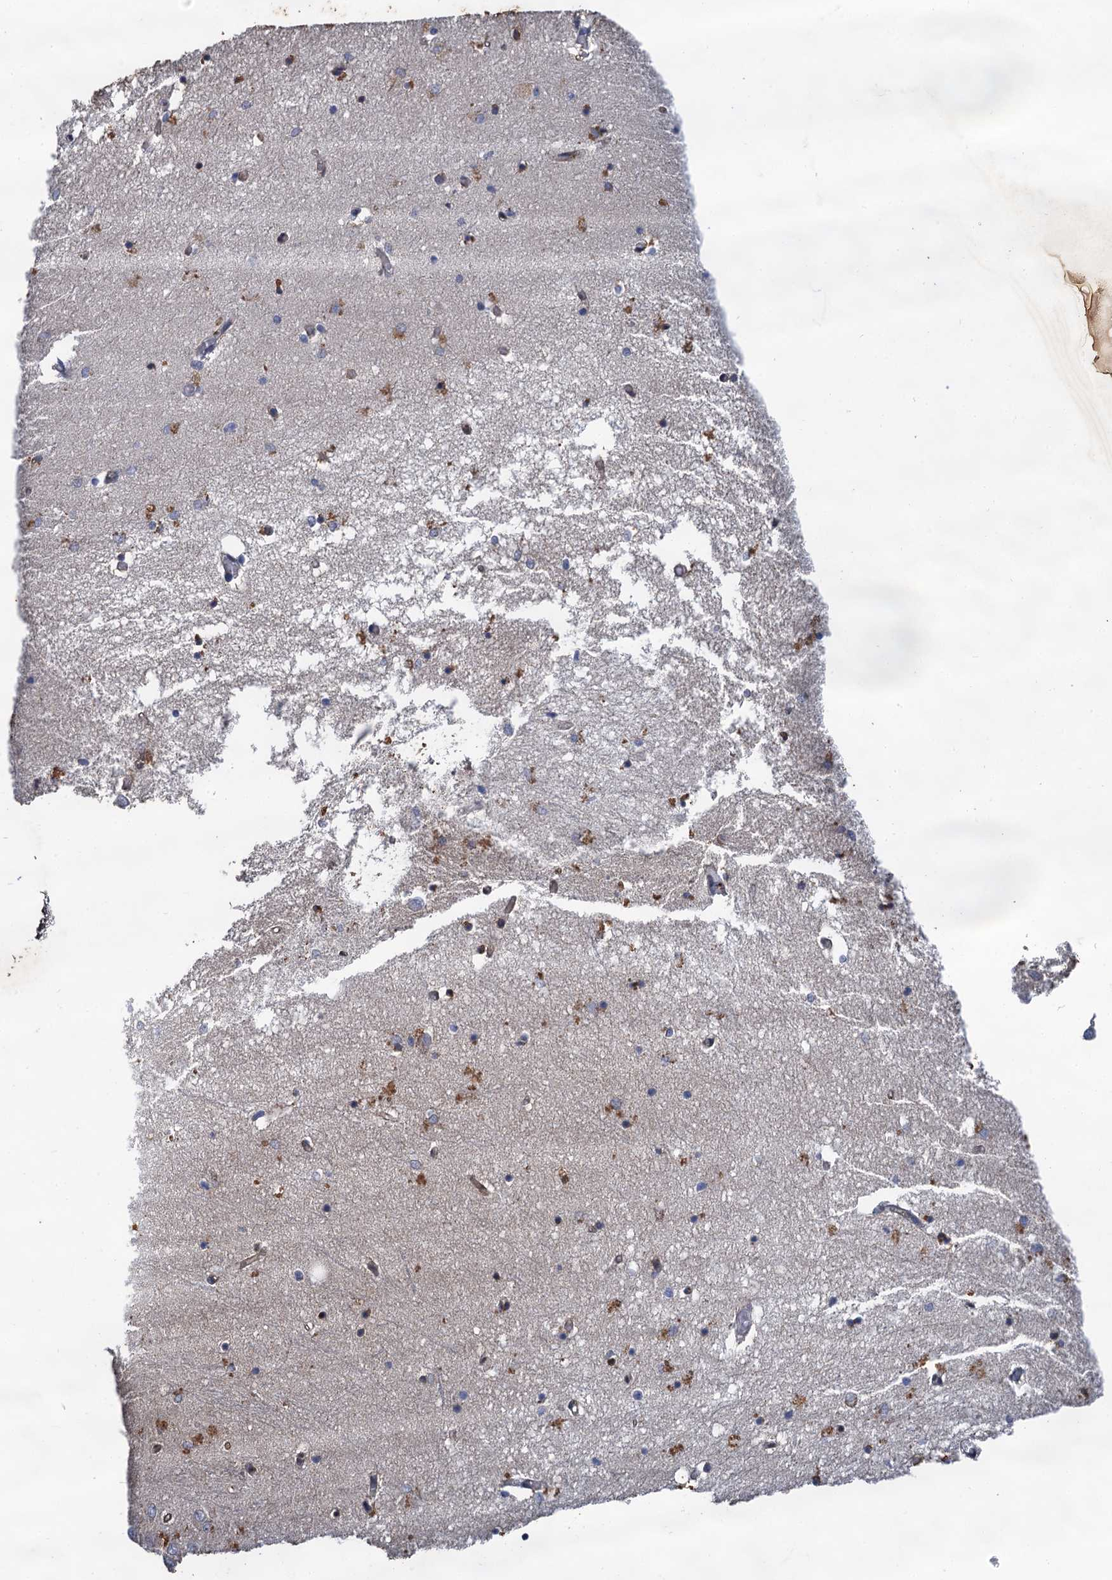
{"staining": {"intensity": "moderate", "quantity": "<25%", "location": "cytoplasmic/membranous"}, "tissue": "hippocampus", "cell_type": "Glial cells", "image_type": "normal", "snomed": [{"axis": "morphology", "description": "Normal tissue, NOS"}, {"axis": "topography", "description": "Hippocampus"}], "caption": "This micrograph shows benign hippocampus stained with immunohistochemistry (IHC) to label a protein in brown. The cytoplasmic/membranous of glial cells show moderate positivity for the protein. Nuclei are counter-stained blue.", "gene": "TMEM39B", "patient": {"sex": "male", "age": 70}}